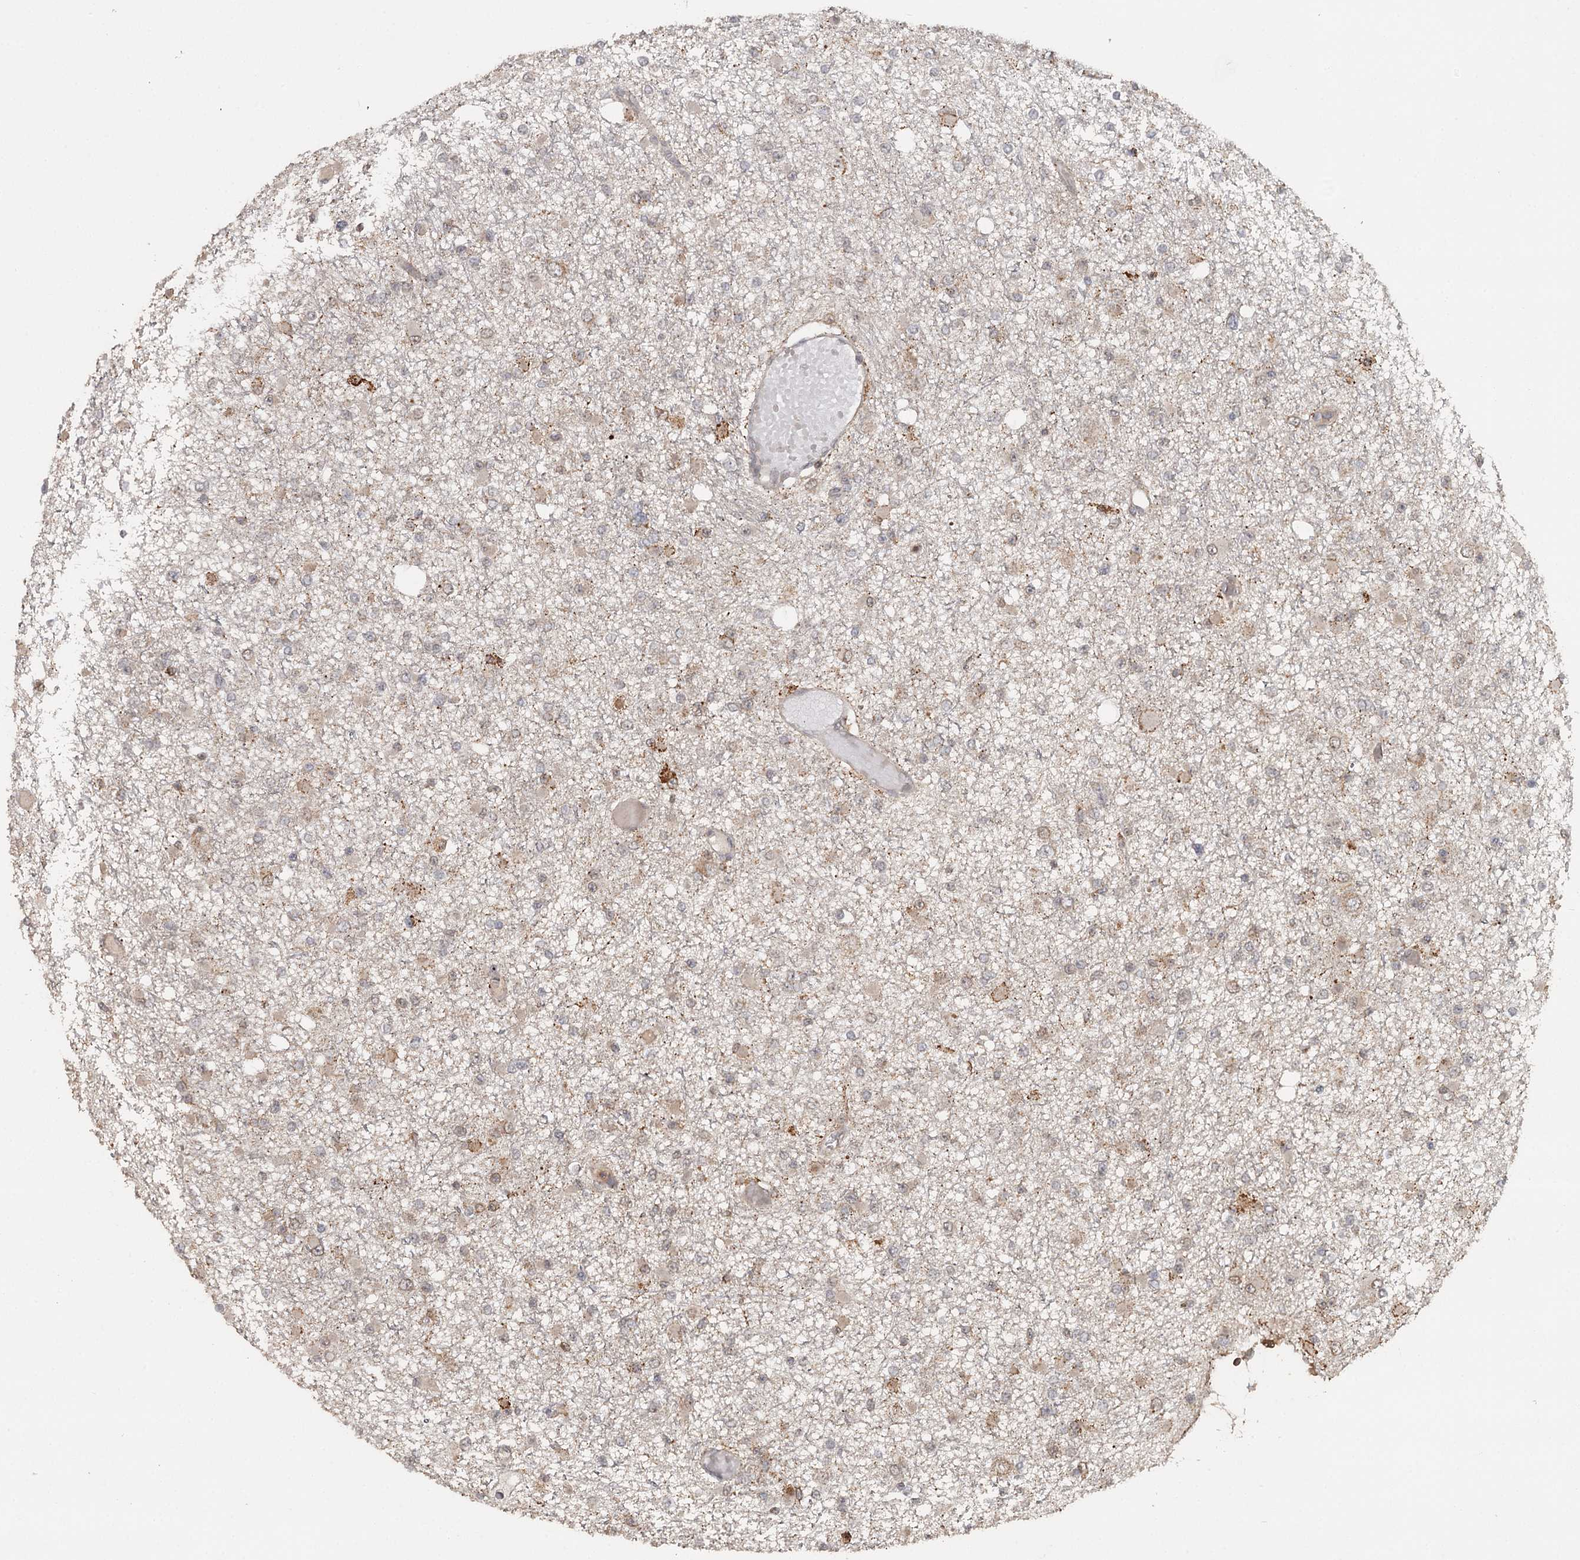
{"staining": {"intensity": "moderate", "quantity": "25%-75%", "location": "cytoplasmic/membranous"}, "tissue": "glioma", "cell_type": "Tumor cells", "image_type": "cancer", "snomed": [{"axis": "morphology", "description": "Glioma, malignant, Low grade"}, {"axis": "topography", "description": "Brain"}], "caption": "The micrograph shows immunohistochemical staining of malignant glioma (low-grade). There is moderate cytoplasmic/membranous staining is present in approximately 25%-75% of tumor cells.", "gene": "FAXC", "patient": {"sex": "female", "age": 22}}